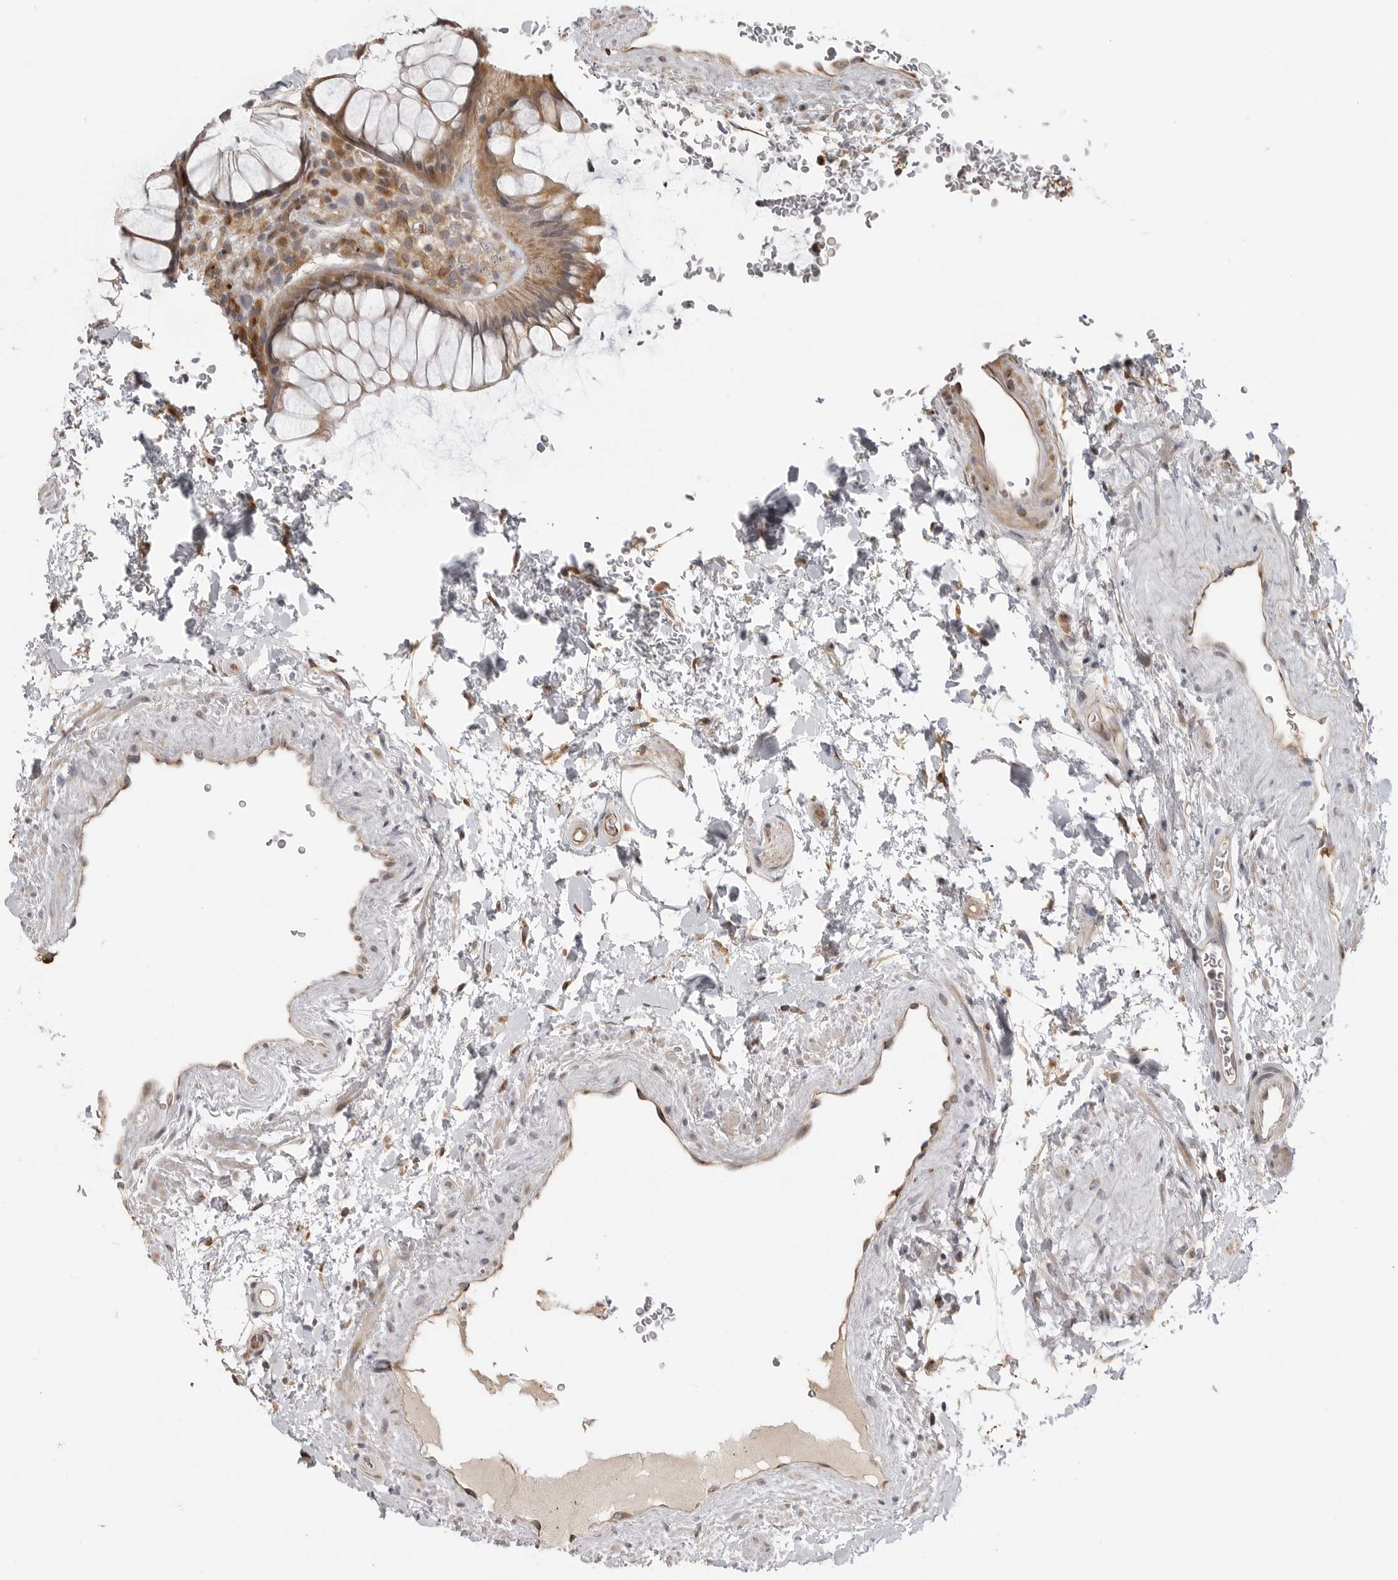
{"staining": {"intensity": "weak", "quantity": "25%-75%", "location": "cytoplasmic/membranous"}, "tissue": "rectum", "cell_type": "Glandular cells", "image_type": "normal", "snomed": [{"axis": "morphology", "description": "Normal tissue, NOS"}, {"axis": "topography", "description": "Rectum"}], "caption": "A micrograph of human rectum stained for a protein reveals weak cytoplasmic/membranous brown staining in glandular cells. (DAB IHC, brown staining for protein, blue staining for nuclei).", "gene": "IDO1", "patient": {"sex": "male", "age": 51}}